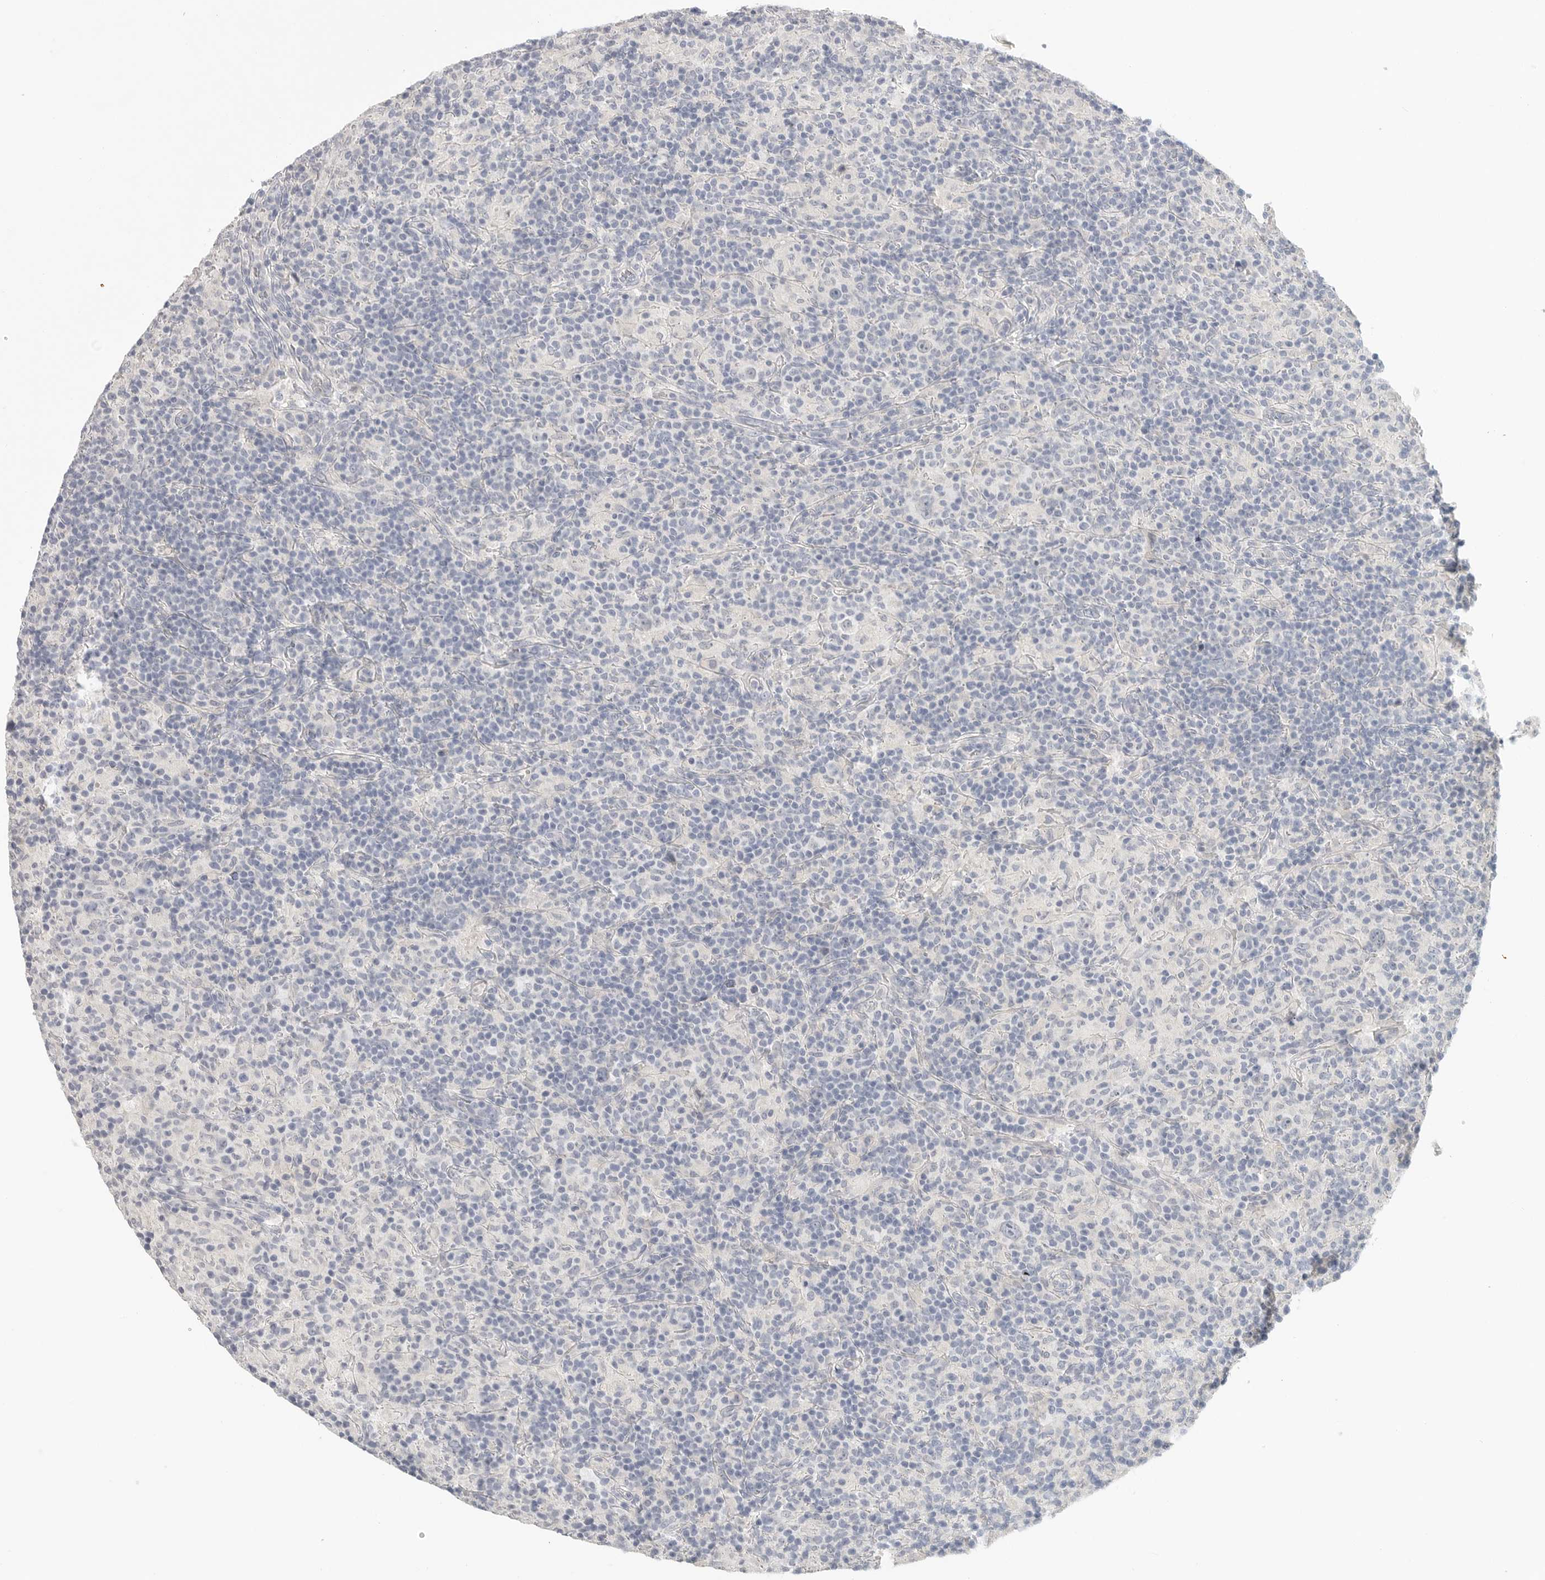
{"staining": {"intensity": "negative", "quantity": "none", "location": "none"}, "tissue": "lymphoma", "cell_type": "Tumor cells", "image_type": "cancer", "snomed": [{"axis": "morphology", "description": "Hodgkin's disease, NOS"}, {"axis": "topography", "description": "Lymph node"}], "caption": "Lymphoma was stained to show a protein in brown. There is no significant expression in tumor cells.", "gene": "FBN2", "patient": {"sex": "male", "age": 70}}